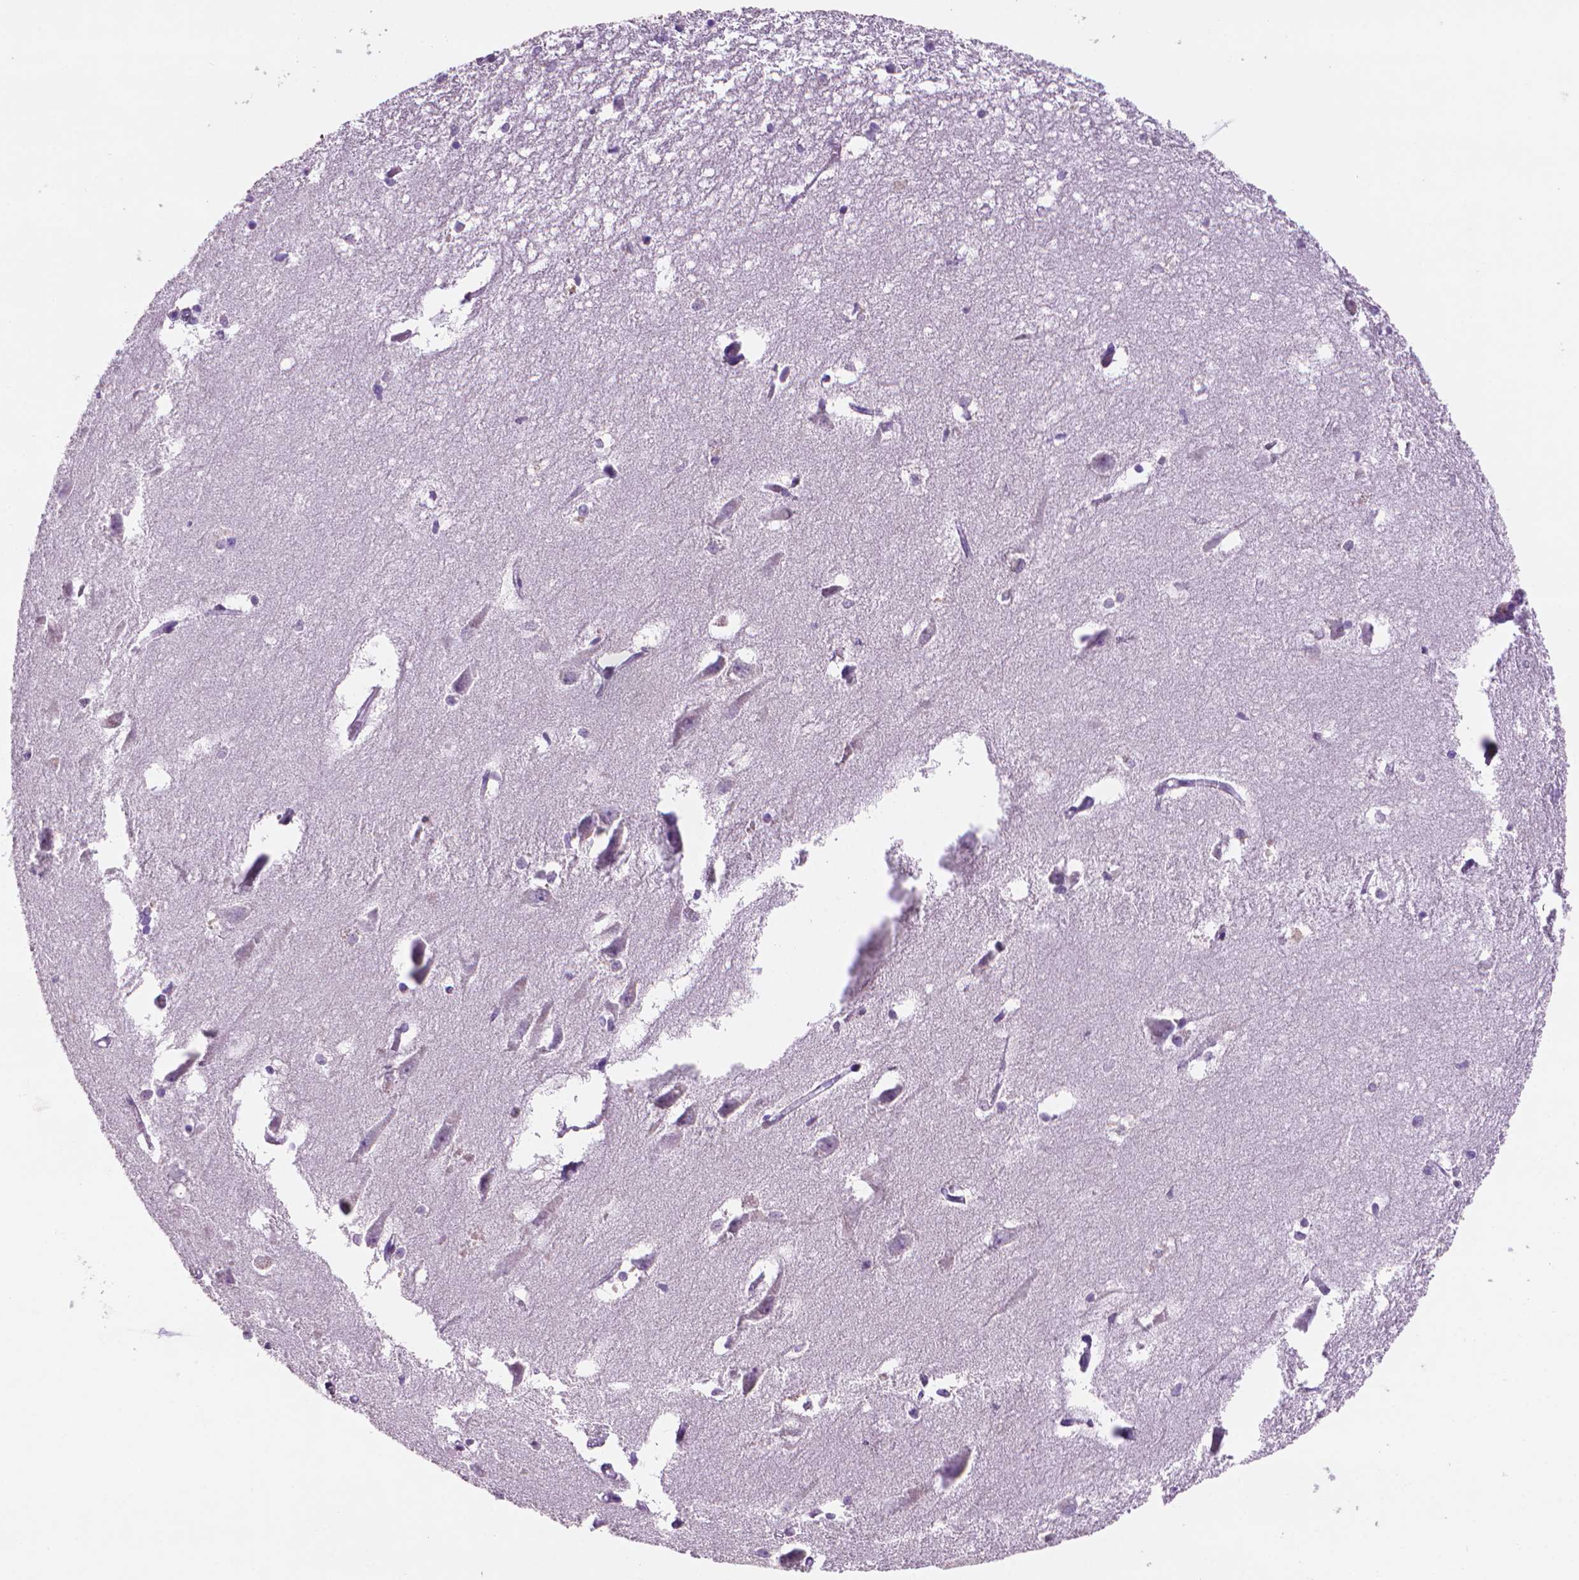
{"staining": {"intensity": "negative", "quantity": "none", "location": "none"}, "tissue": "hippocampus", "cell_type": "Glial cells", "image_type": "normal", "snomed": [{"axis": "morphology", "description": "Normal tissue, NOS"}, {"axis": "topography", "description": "Lateral ventricle wall"}, {"axis": "topography", "description": "Hippocampus"}], "caption": "An immunohistochemistry histopathology image of benign hippocampus is shown. There is no staining in glial cells of hippocampus. (Brightfield microscopy of DAB (3,3'-diaminobenzidine) immunohistochemistry at high magnification).", "gene": "BCL2", "patient": {"sex": "female", "age": 63}}